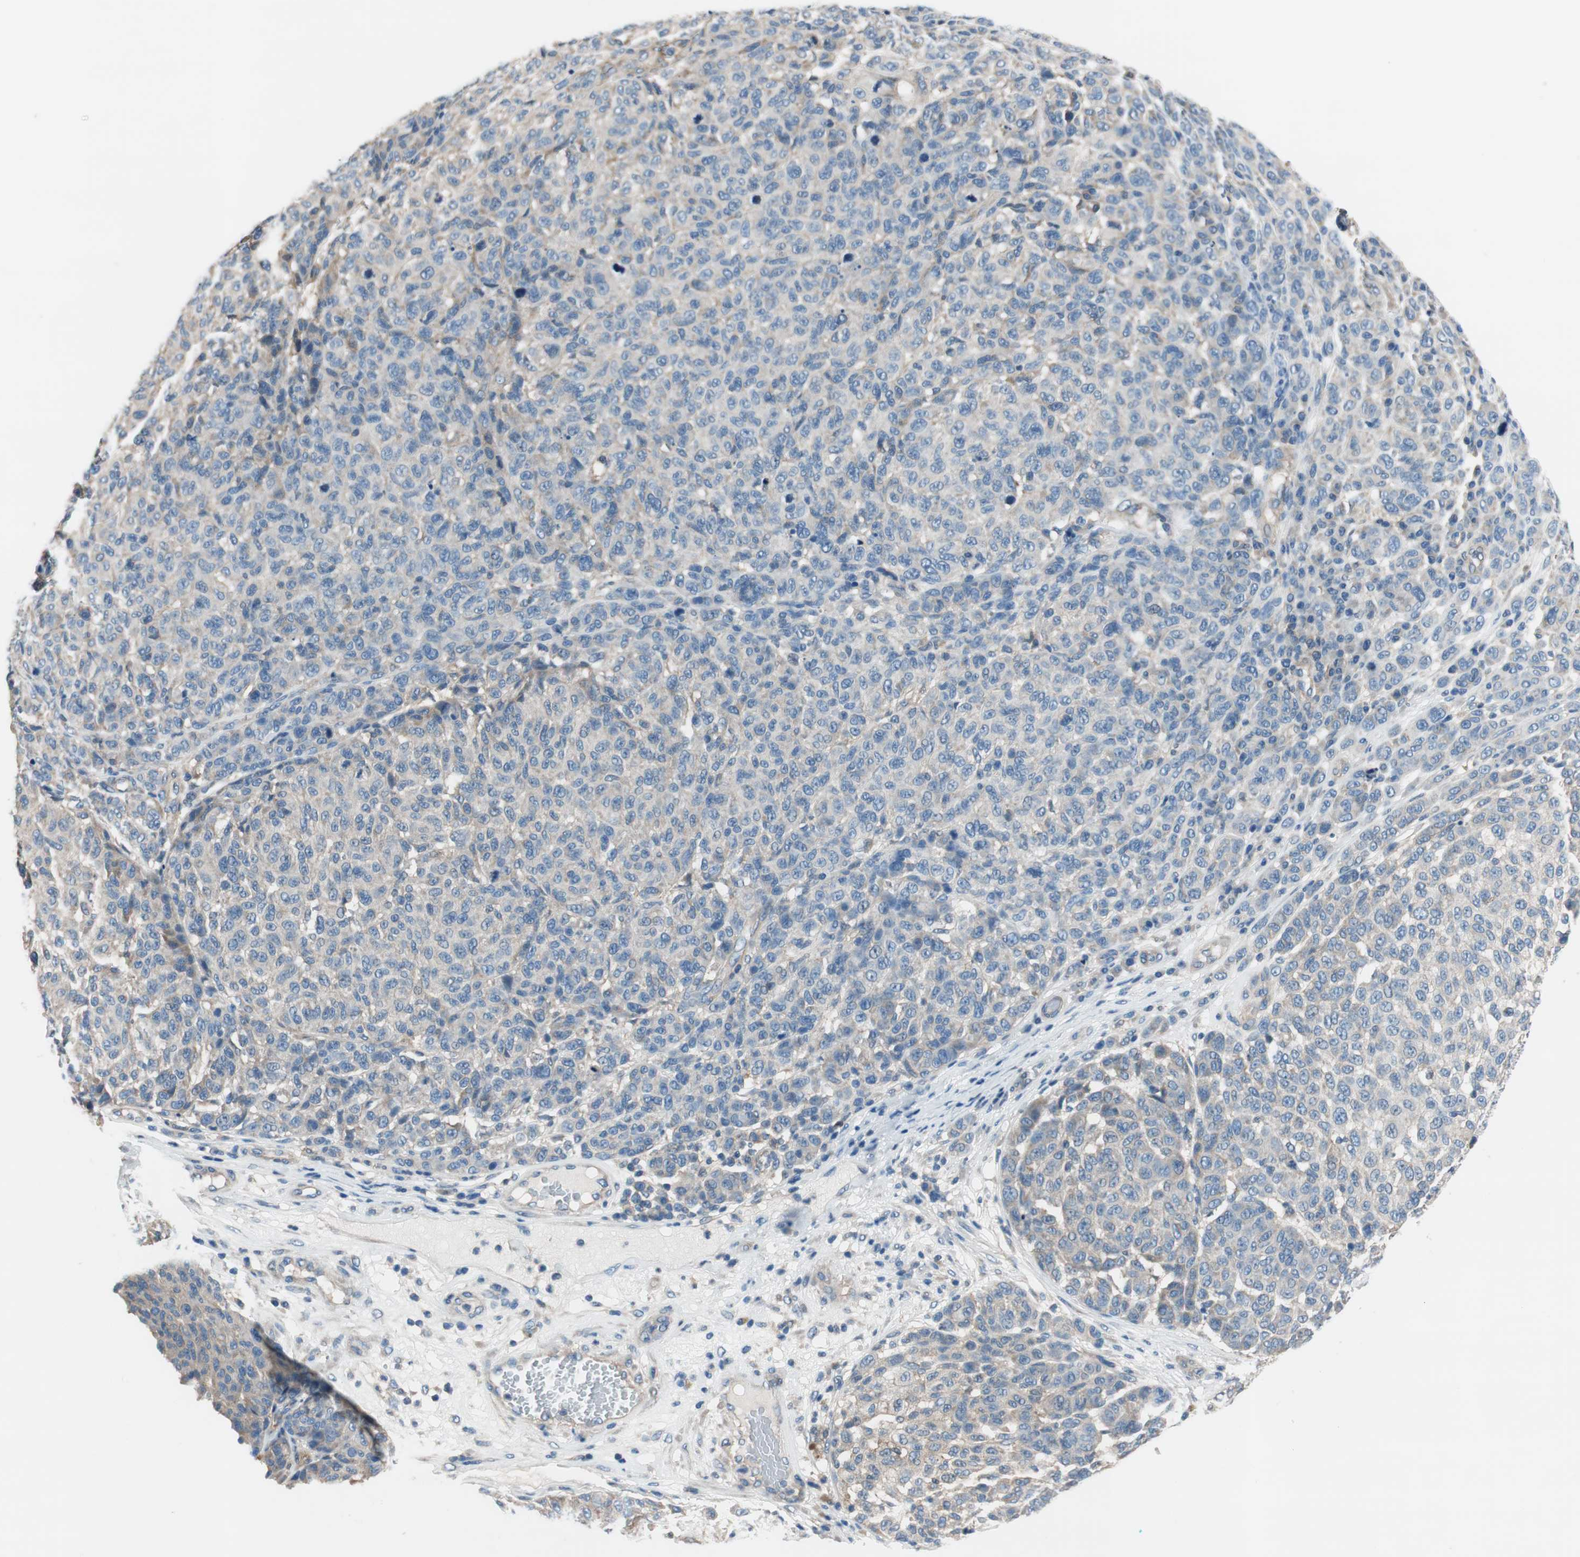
{"staining": {"intensity": "negative", "quantity": "none", "location": "none"}, "tissue": "melanoma", "cell_type": "Tumor cells", "image_type": "cancer", "snomed": [{"axis": "morphology", "description": "Malignant melanoma, NOS"}, {"axis": "topography", "description": "Skin"}], "caption": "This histopathology image is of malignant melanoma stained with immunohistochemistry to label a protein in brown with the nuclei are counter-stained blue. There is no staining in tumor cells. (DAB (3,3'-diaminobenzidine) immunohistochemistry (IHC), high magnification).", "gene": "CALML3", "patient": {"sex": "male", "age": 59}}